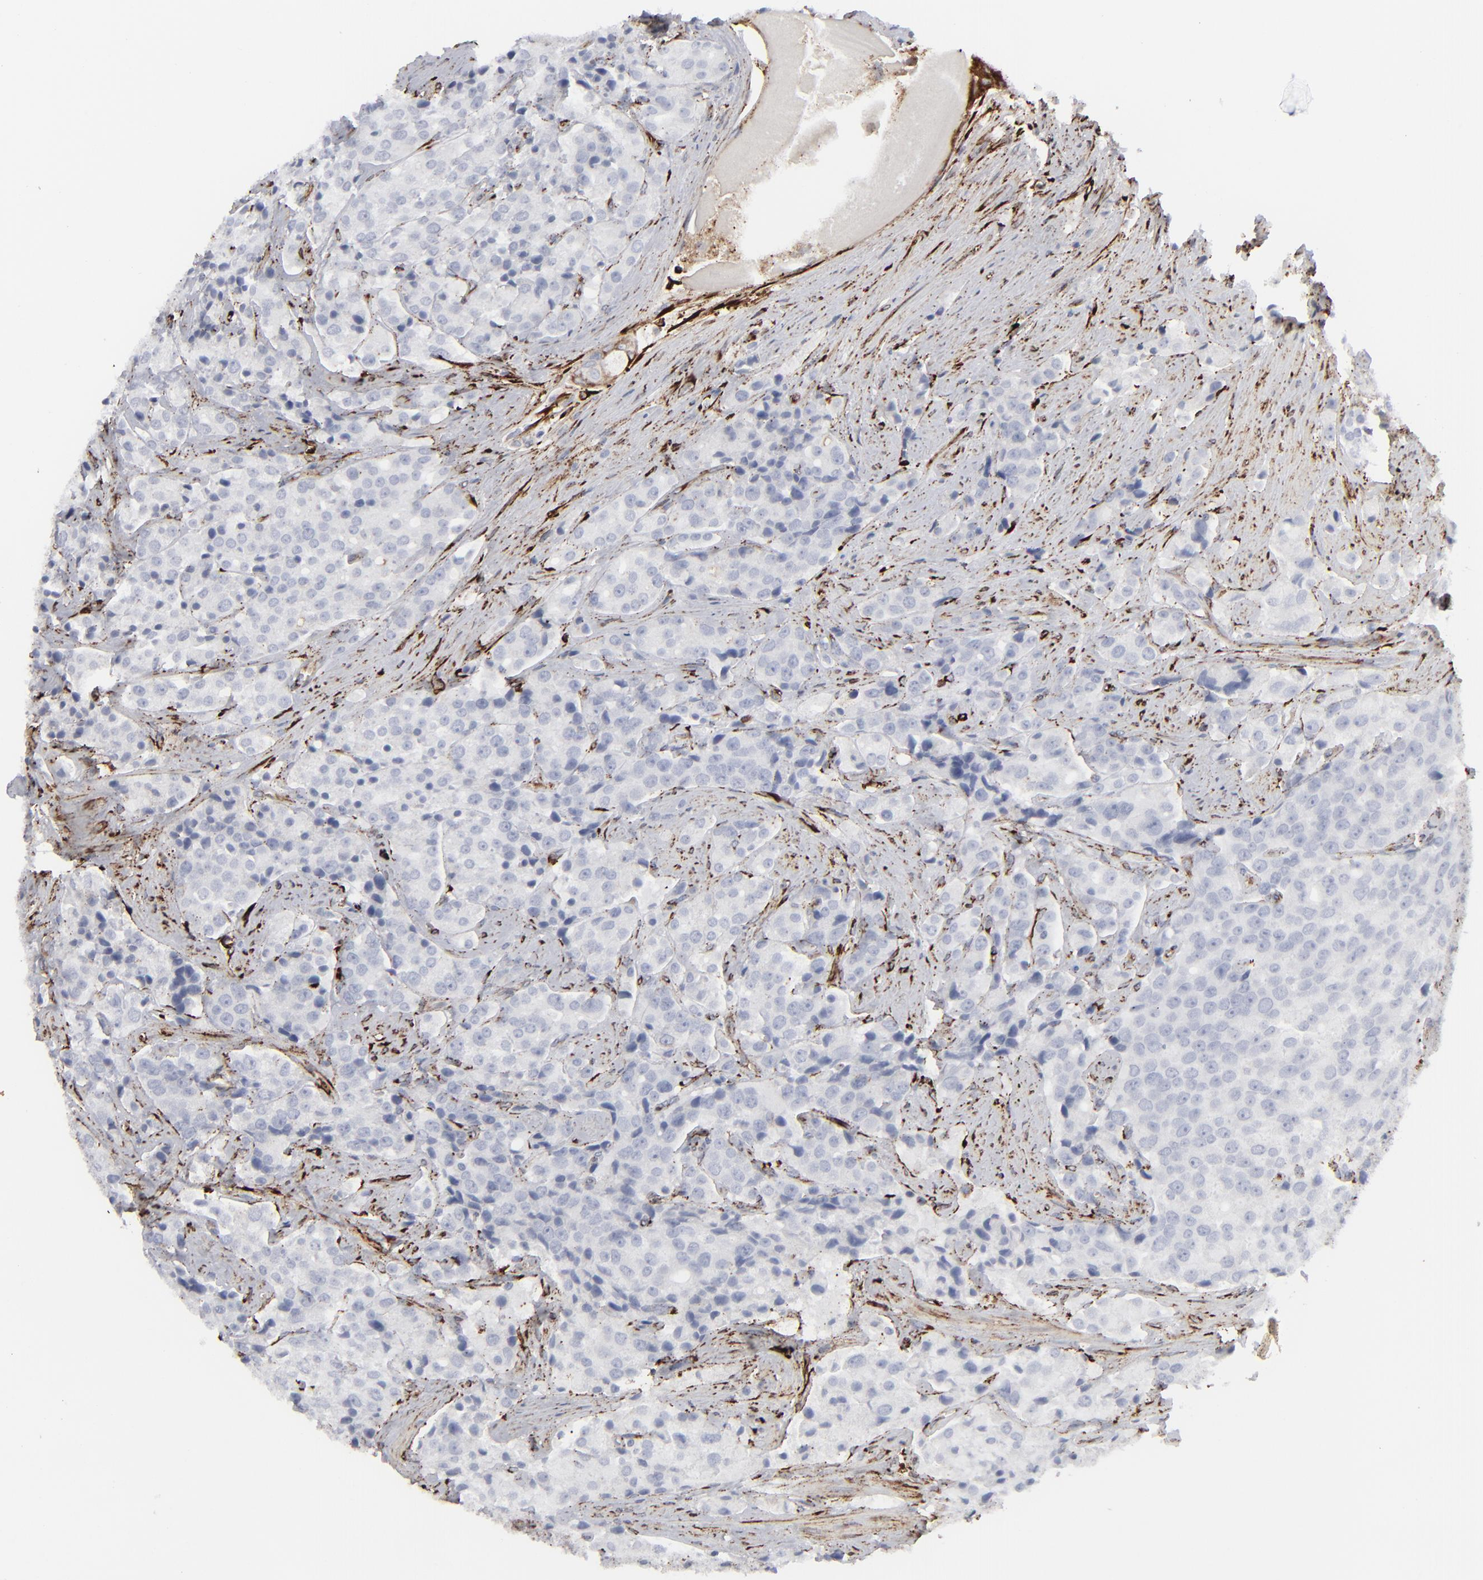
{"staining": {"intensity": "negative", "quantity": "none", "location": "none"}, "tissue": "prostate cancer", "cell_type": "Tumor cells", "image_type": "cancer", "snomed": [{"axis": "morphology", "description": "Adenocarcinoma, Medium grade"}, {"axis": "topography", "description": "Prostate"}], "caption": "Protein analysis of prostate cancer (medium-grade adenocarcinoma) demonstrates no significant expression in tumor cells. Nuclei are stained in blue.", "gene": "SPARC", "patient": {"sex": "male", "age": 70}}